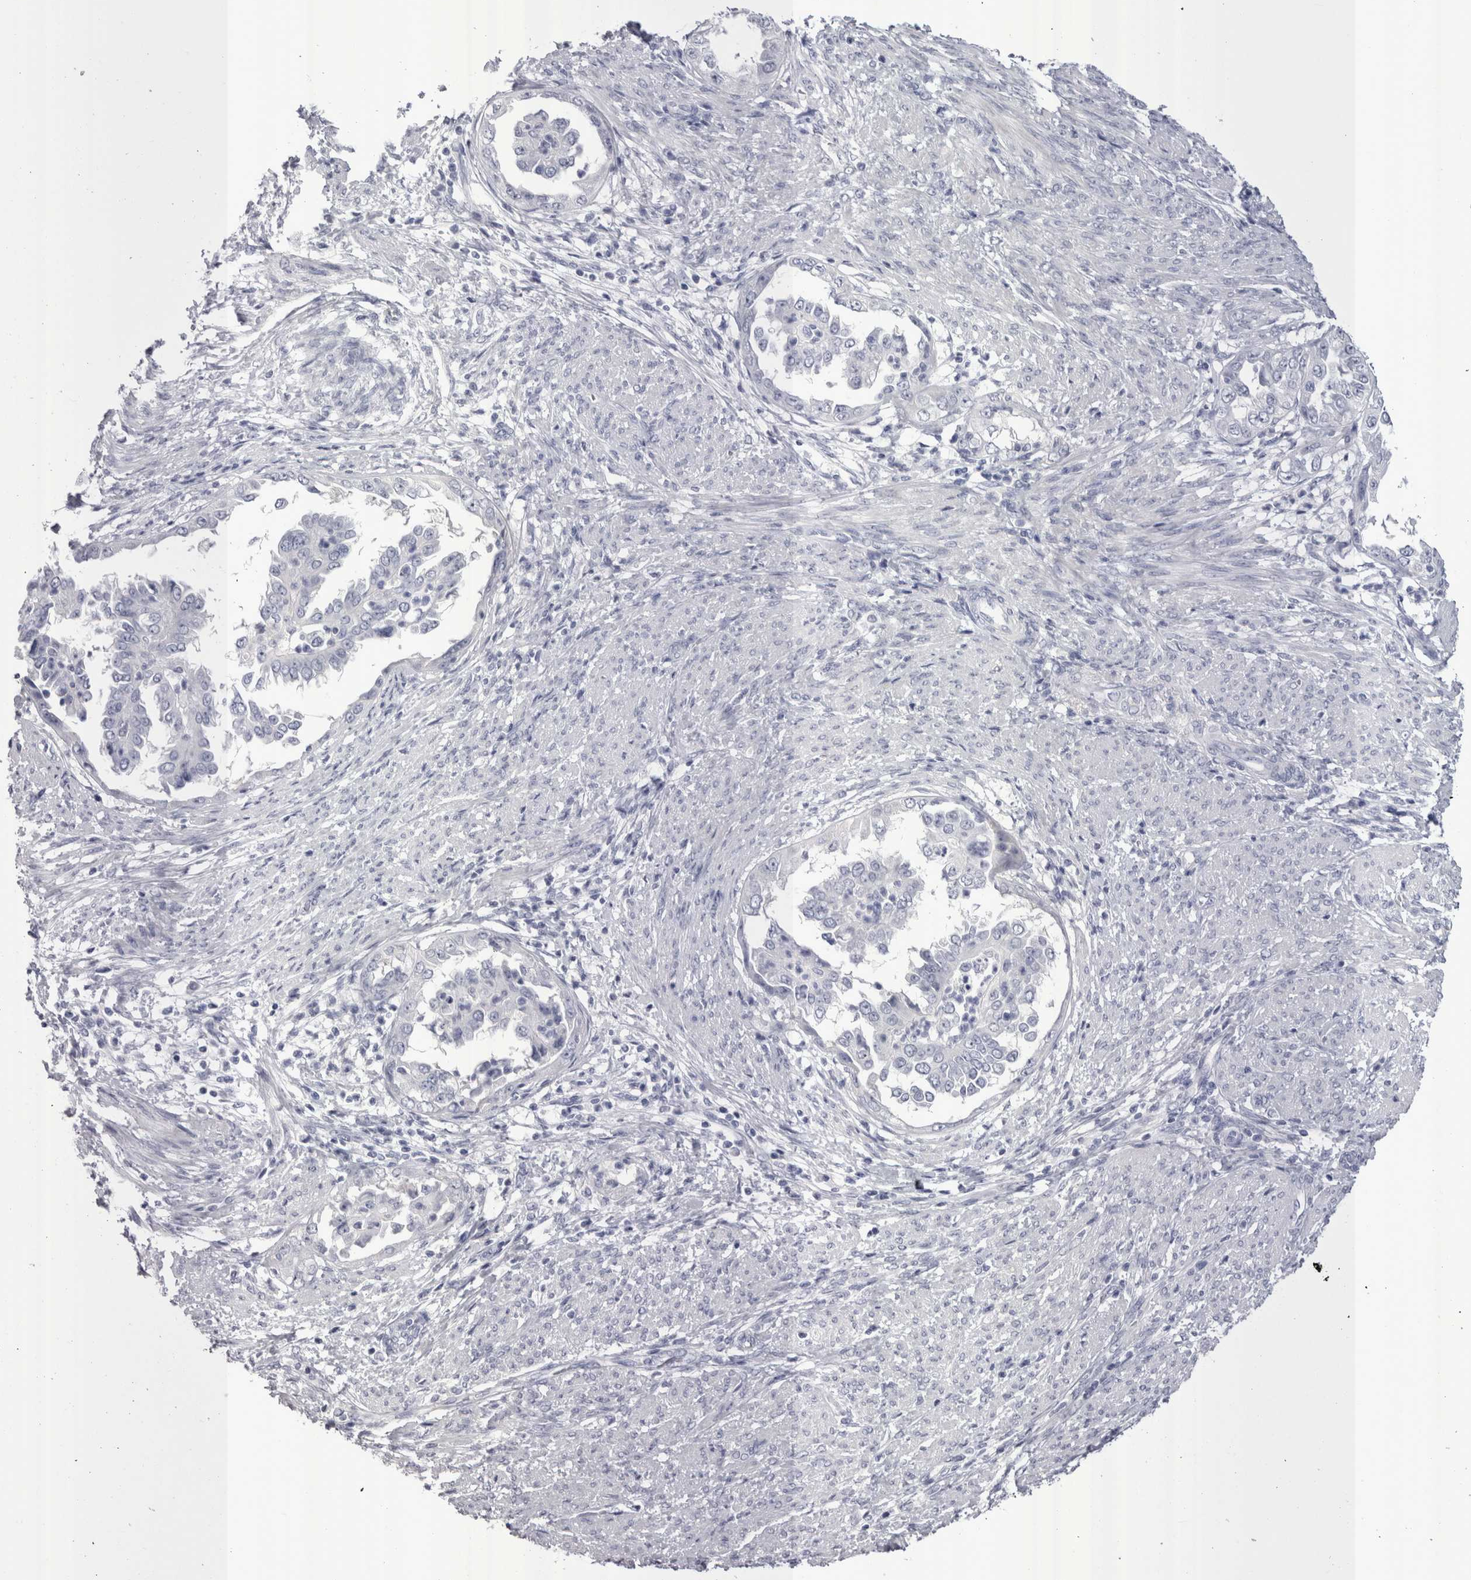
{"staining": {"intensity": "negative", "quantity": "none", "location": "none"}, "tissue": "endometrial cancer", "cell_type": "Tumor cells", "image_type": "cancer", "snomed": [{"axis": "morphology", "description": "Adenocarcinoma, NOS"}, {"axis": "topography", "description": "Endometrium"}], "caption": "DAB (3,3'-diaminobenzidine) immunohistochemical staining of human endometrial cancer (adenocarcinoma) reveals no significant expression in tumor cells.", "gene": "PWP2", "patient": {"sex": "female", "age": 85}}